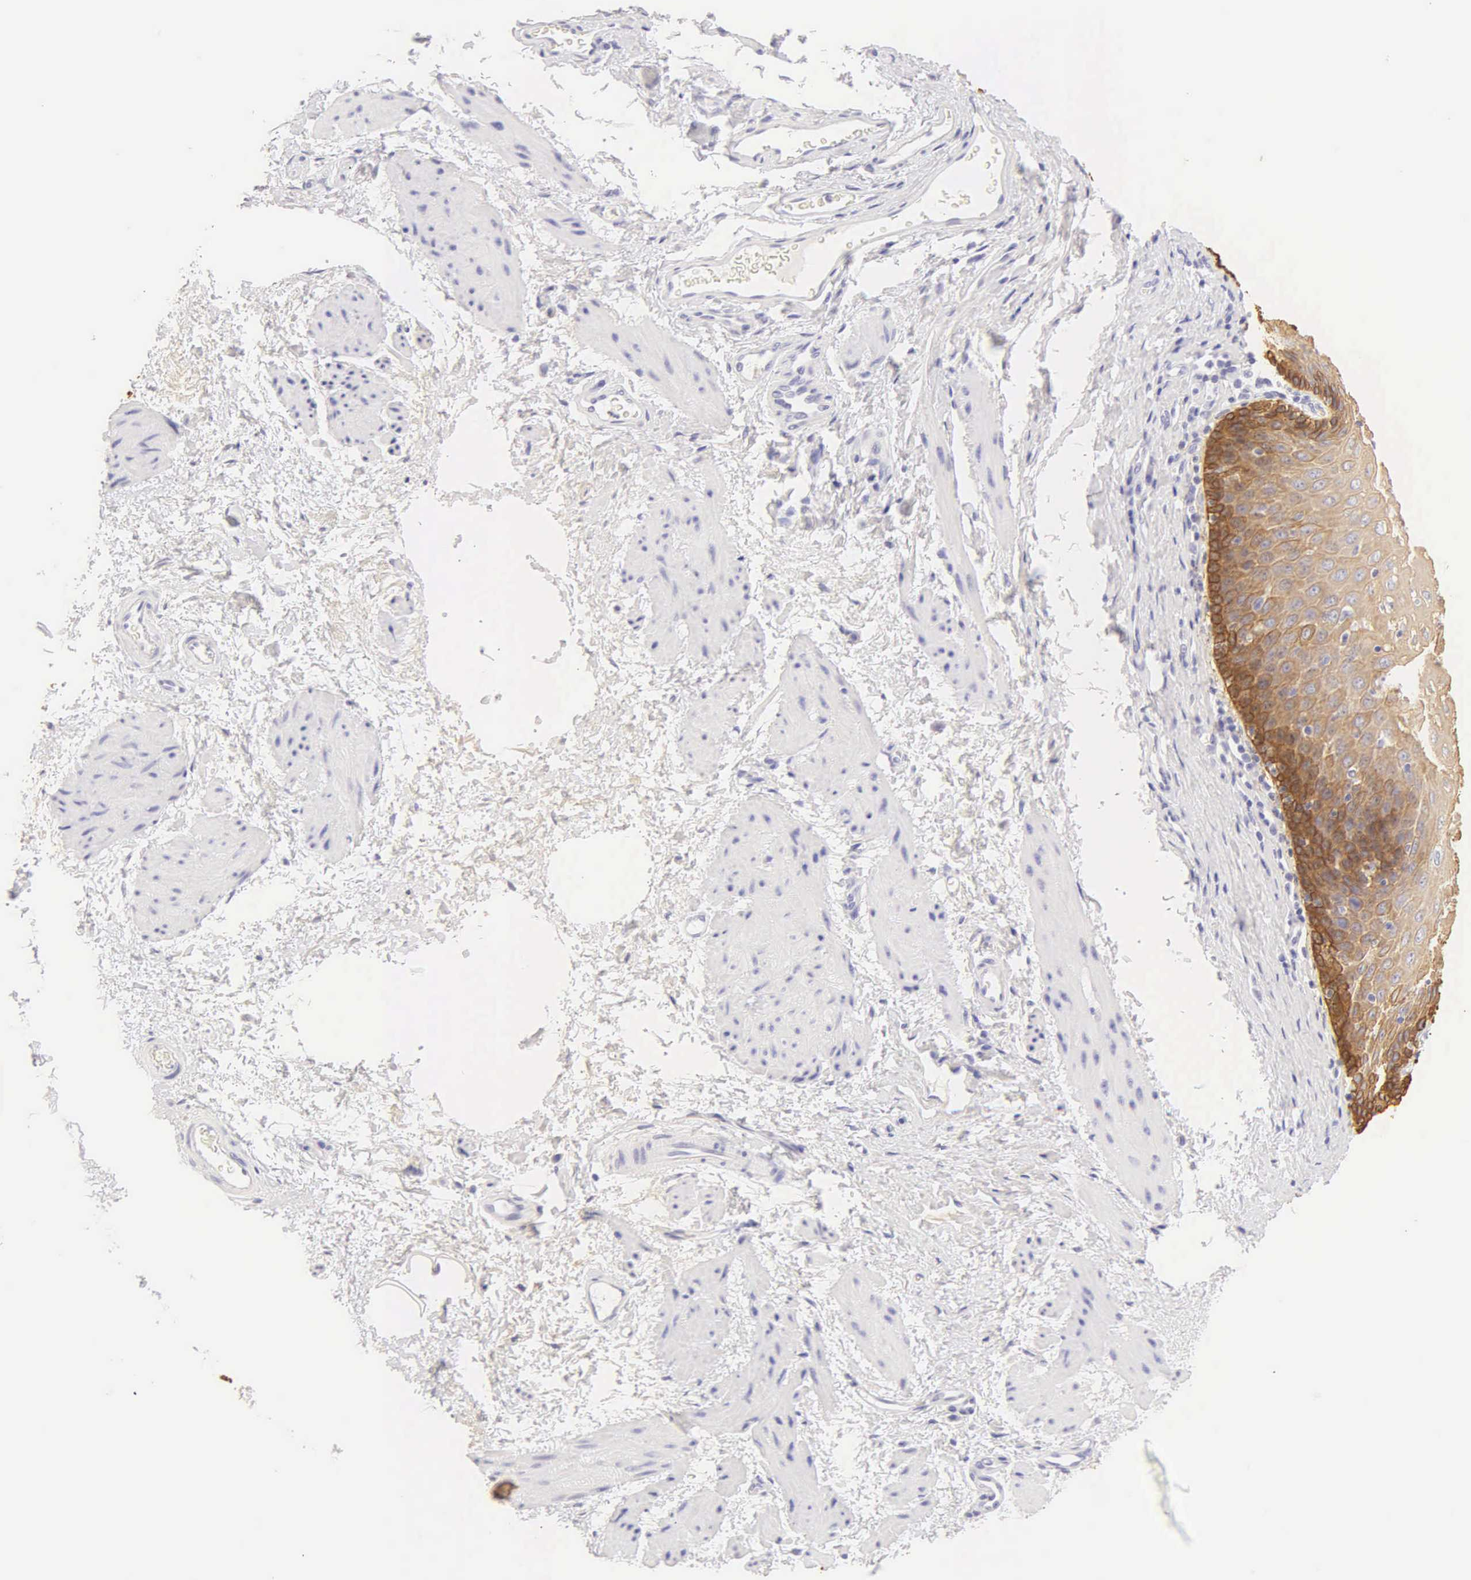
{"staining": {"intensity": "moderate", "quantity": "<25%", "location": "cytoplasmic/membranous"}, "tissue": "esophagus", "cell_type": "Squamous epithelial cells", "image_type": "normal", "snomed": [{"axis": "morphology", "description": "Normal tissue, NOS"}, {"axis": "topography", "description": "Esophagus"}], "caption": "A high-resolution histopathology image shows immunohistochemistry (IHC) staining of normal esophagus, which demonstrates moderate cytoplasmic/membranous positivity in about <25% of squamous epithelial cells.", "gene": "KRT14", "patient": {"sex": "female", "age": 61}}